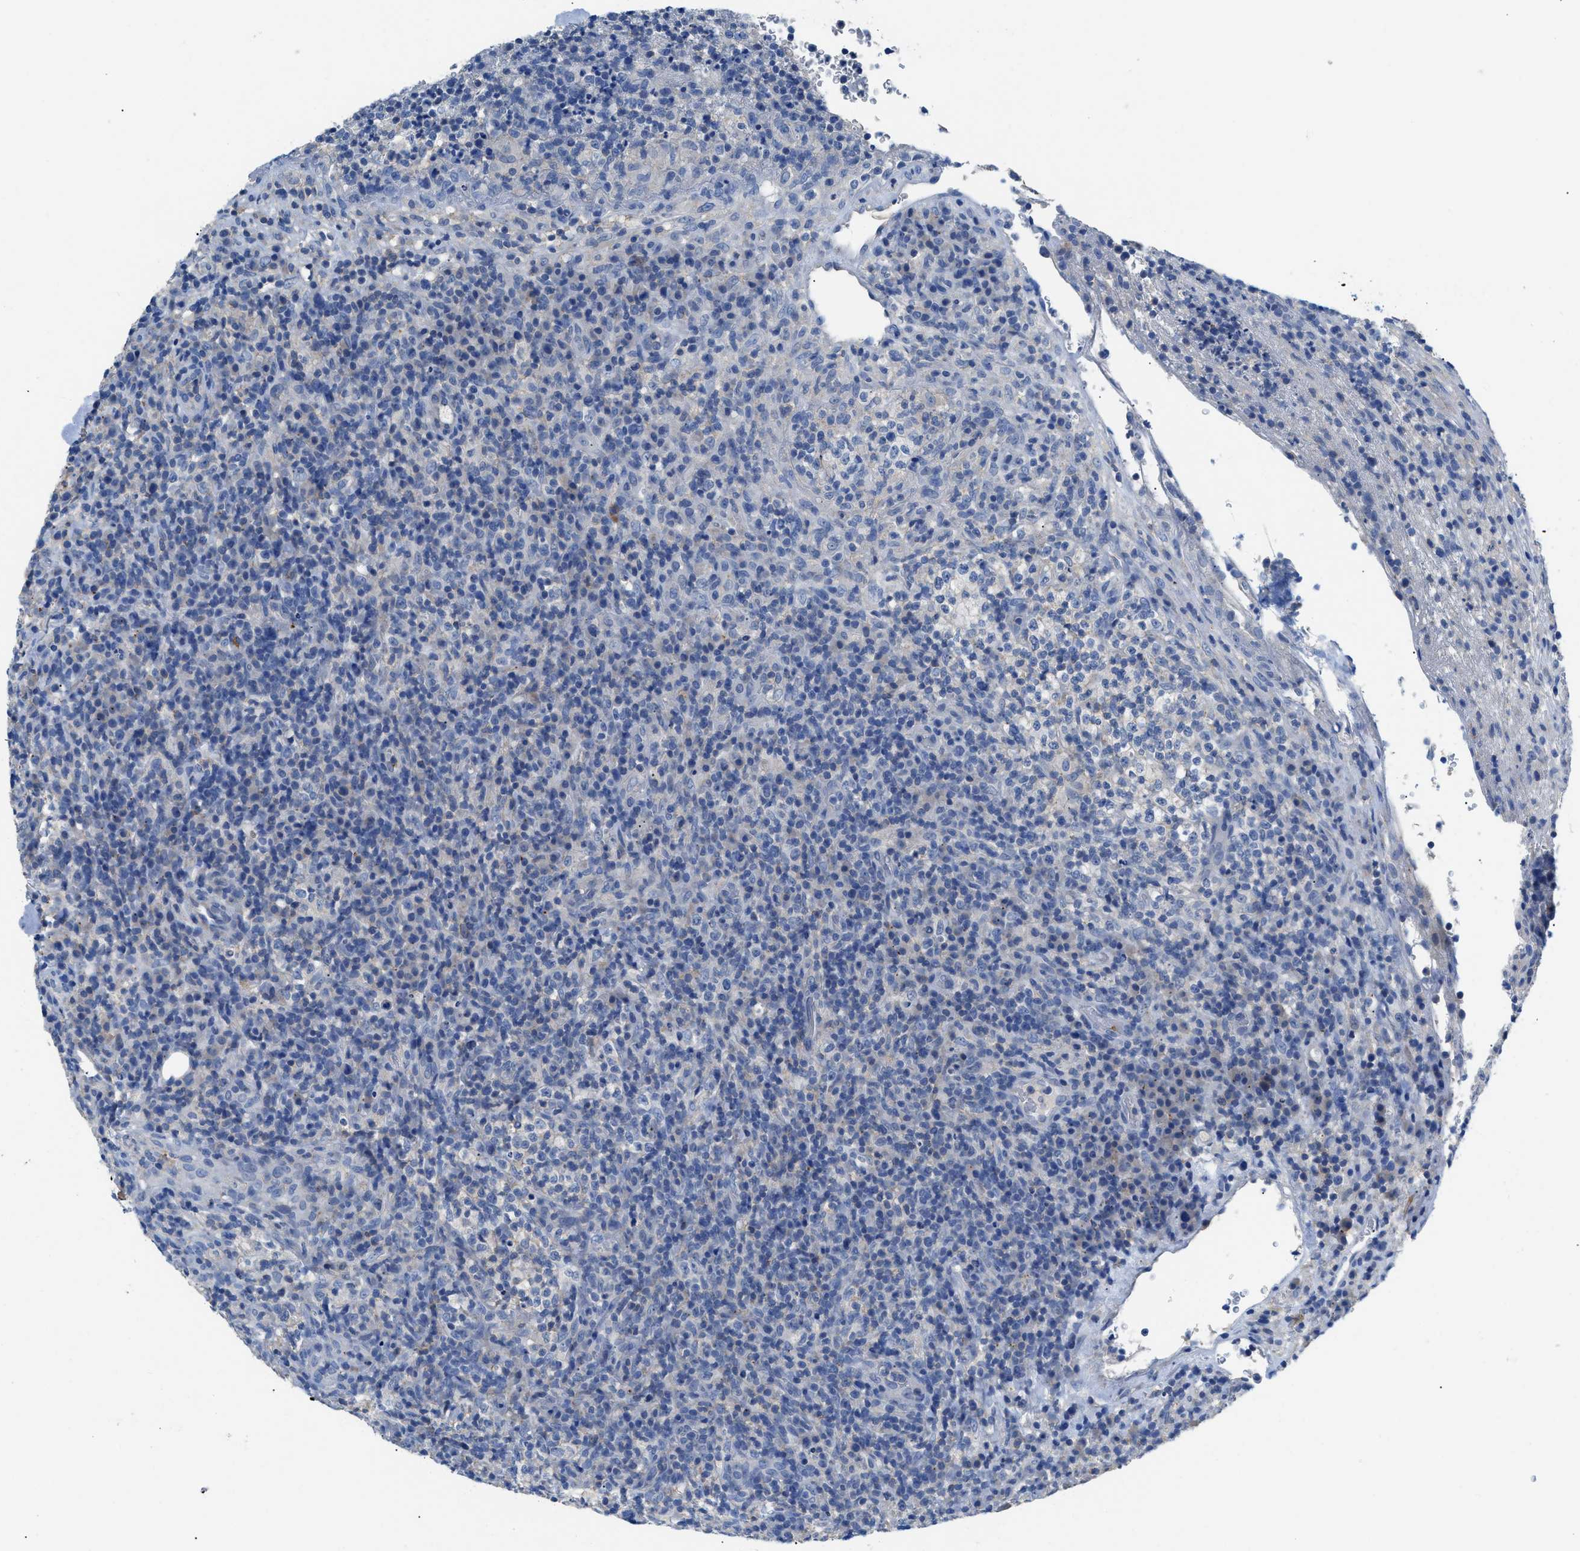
{"staining": {"intensity": "negative", "quantity": "none", "location": "none"}, "tissue": "lymphoma", "cell_type": "Tumor cells", "image_type": "cancer", "snomed": [{"axis": "morphology", "description": "Malignant lymphoma, non-Hodgkin's type, High grade"}, {"axis": "topography", "description": "Lymph node"}], "caption": "High power microscopy photomicrograph of an immunohistochemistry (IHC) photomicrograph of malignant lymphoma, non-Hodgkin's type (high-grade), revealing no significant positivity in tumor cells. (Brightfield microscopy of DAB (3,3'-diaminobenzidine) IHC at high magnification).", "gene": "SLC10A6", "patient": {"sex": "female", "age": 76}}